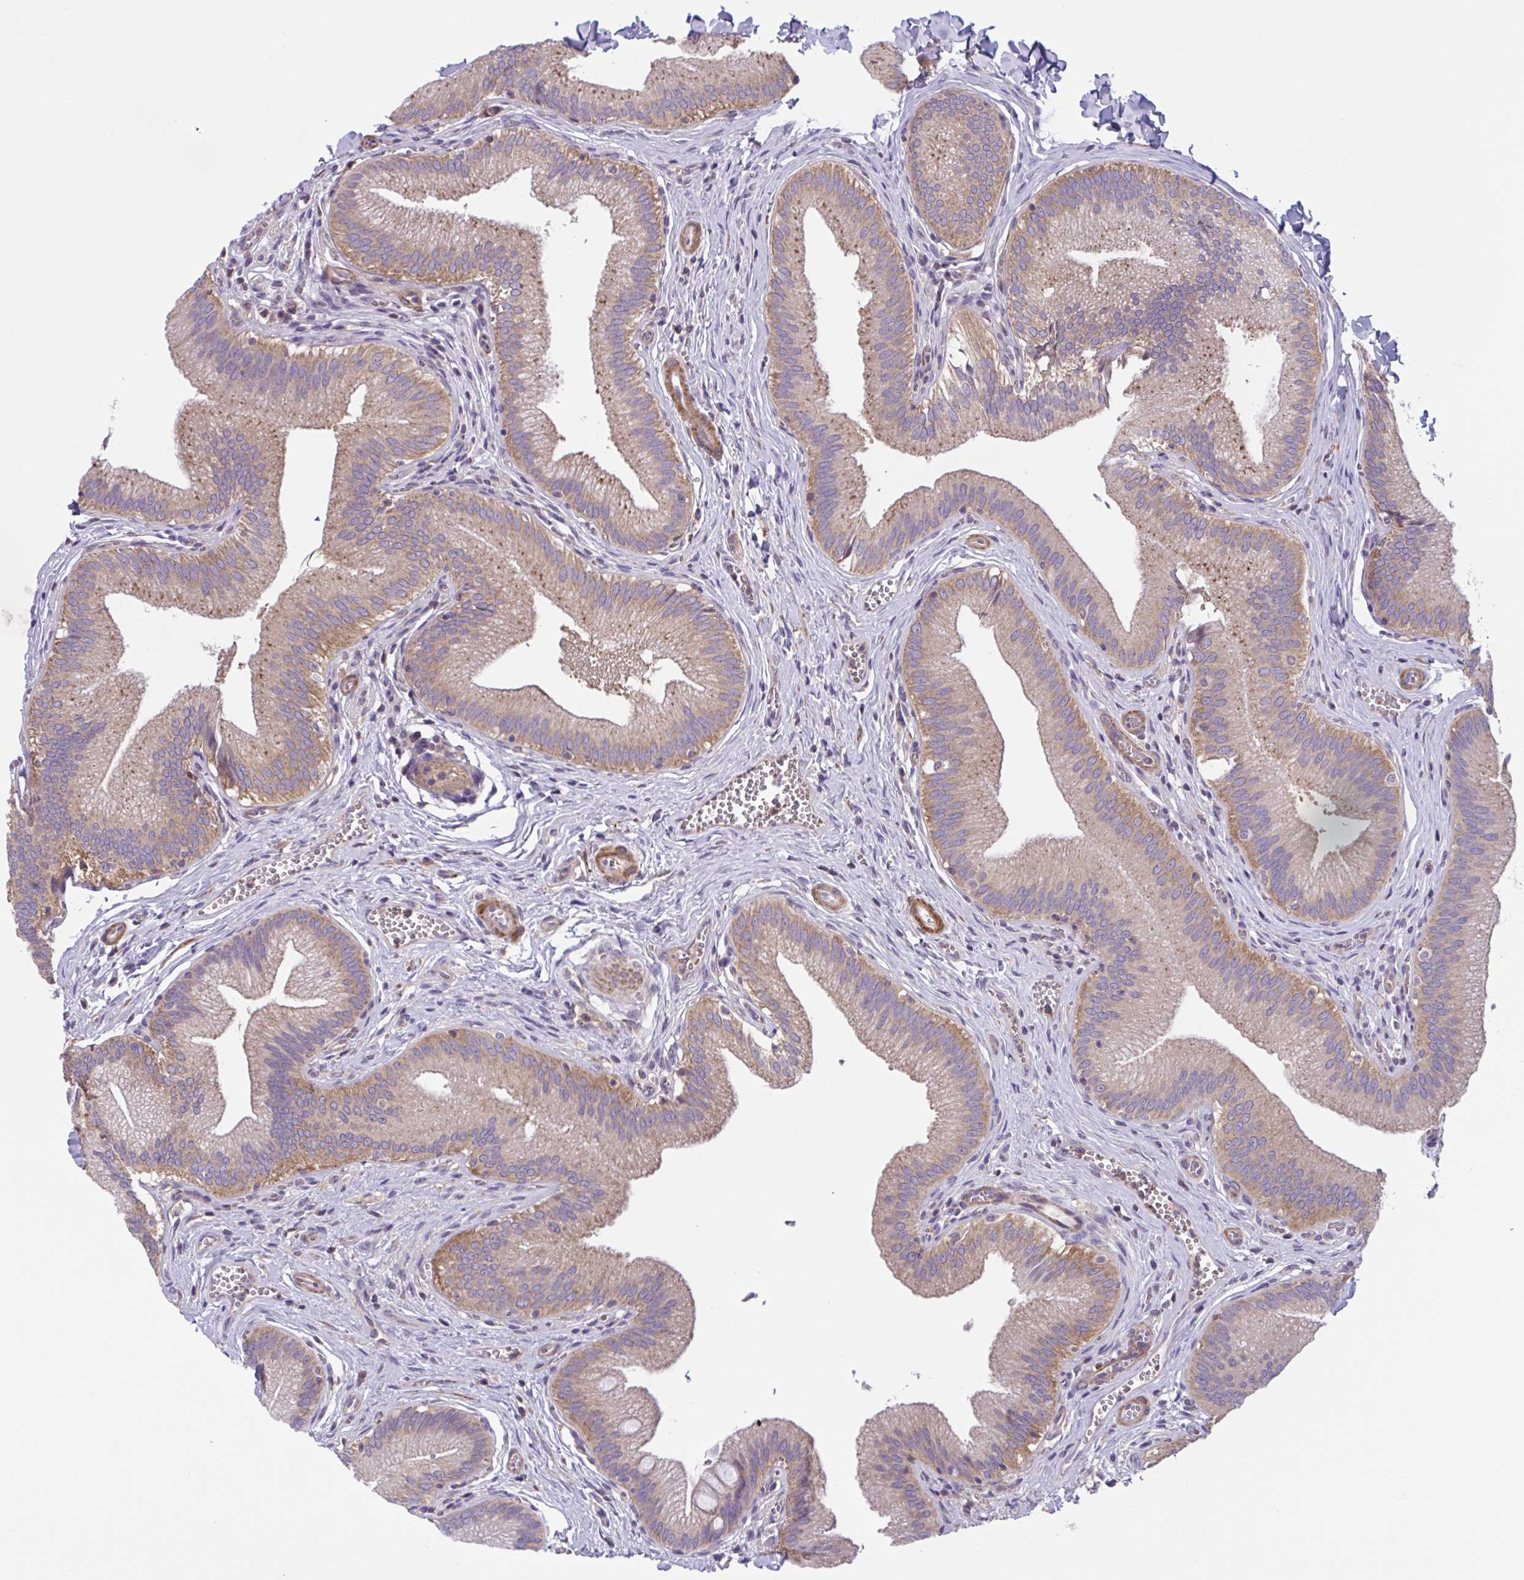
{"staining": {"intensity": "weak", "quantity": ">75%", "location": "cytoplasmic/membranous"}, "tissue": "gallbladder", "cell_type": "Glandular cells", "image_type": "normal", "snomed": [{"axis": "morphology", "description": "Normal tissue, NOS"}, {"axis": "topography", "description": "Gallbladder"}], "caption": "Benign gallbladder shows weak cytoplasmic/membranous expression in about >75% of glandular cells (DAB (3,3'-diaminobenzidine) IHC with brightfield microscopy, high magnification)..", "gene": "WNT9B", "patient": {"sex": "male", "age": 17}}